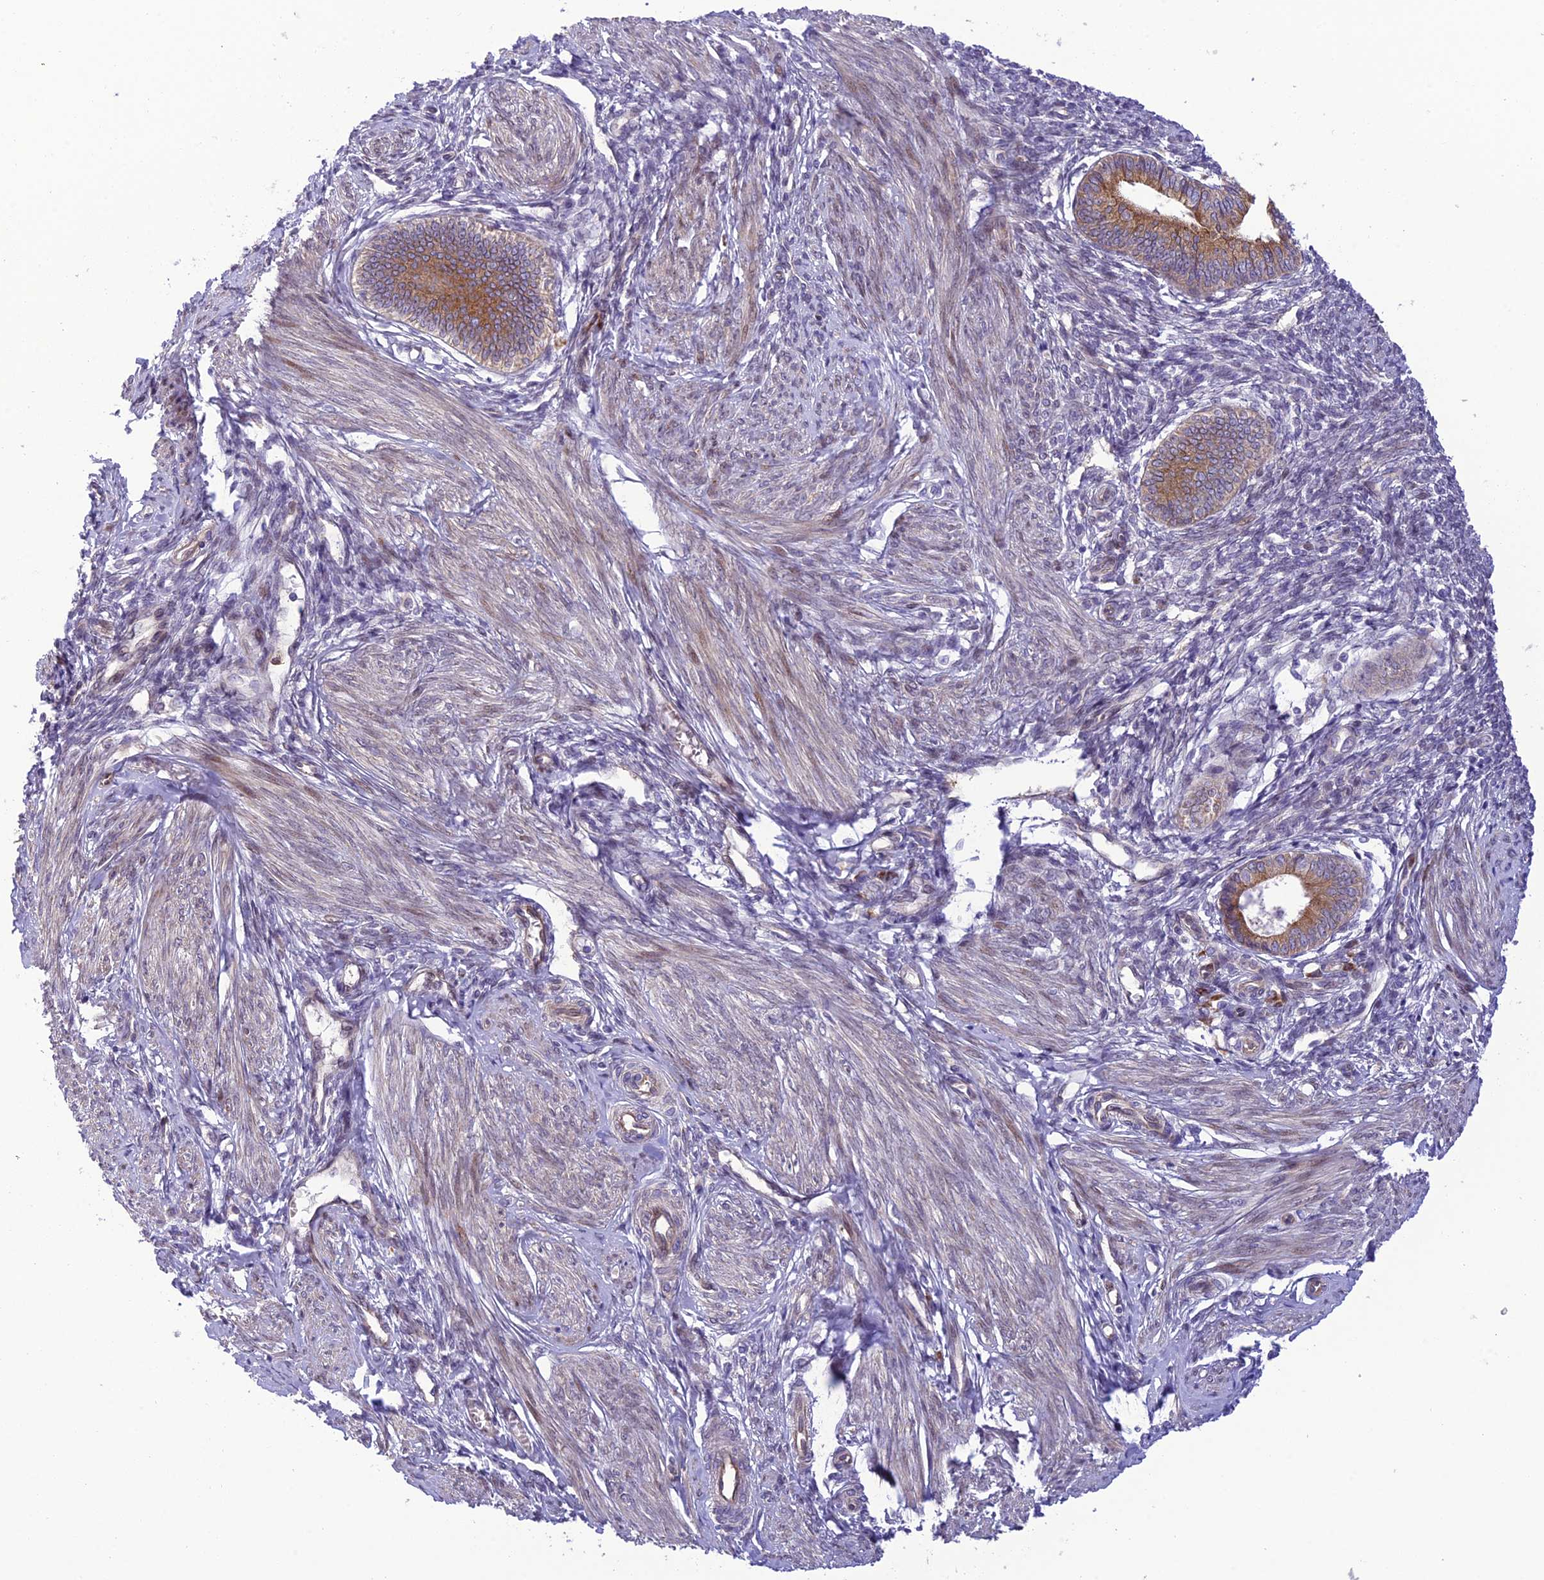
{"staining": {"intensity": "strong", "quantity": "25%-75%", "location": "cytoplasmic/membranous"}, "tissue": "endometrium", "cell_type": "Cells in endometrial stroma", "image_type": "normal", "snomed": [{"axis": "morphology", "description": "Normal tissue, NOS"}, {"axis": "topography", "description": "Endometrium"}], "caption": "Immunohistochemical staining of benign endometrium demonstrates strong cytoplasmic/membranous protein staining in about 25%-75% of cells in endometrial stroma.", "gene": "JMY", "patient": {"sex": "female", "age": 46}}